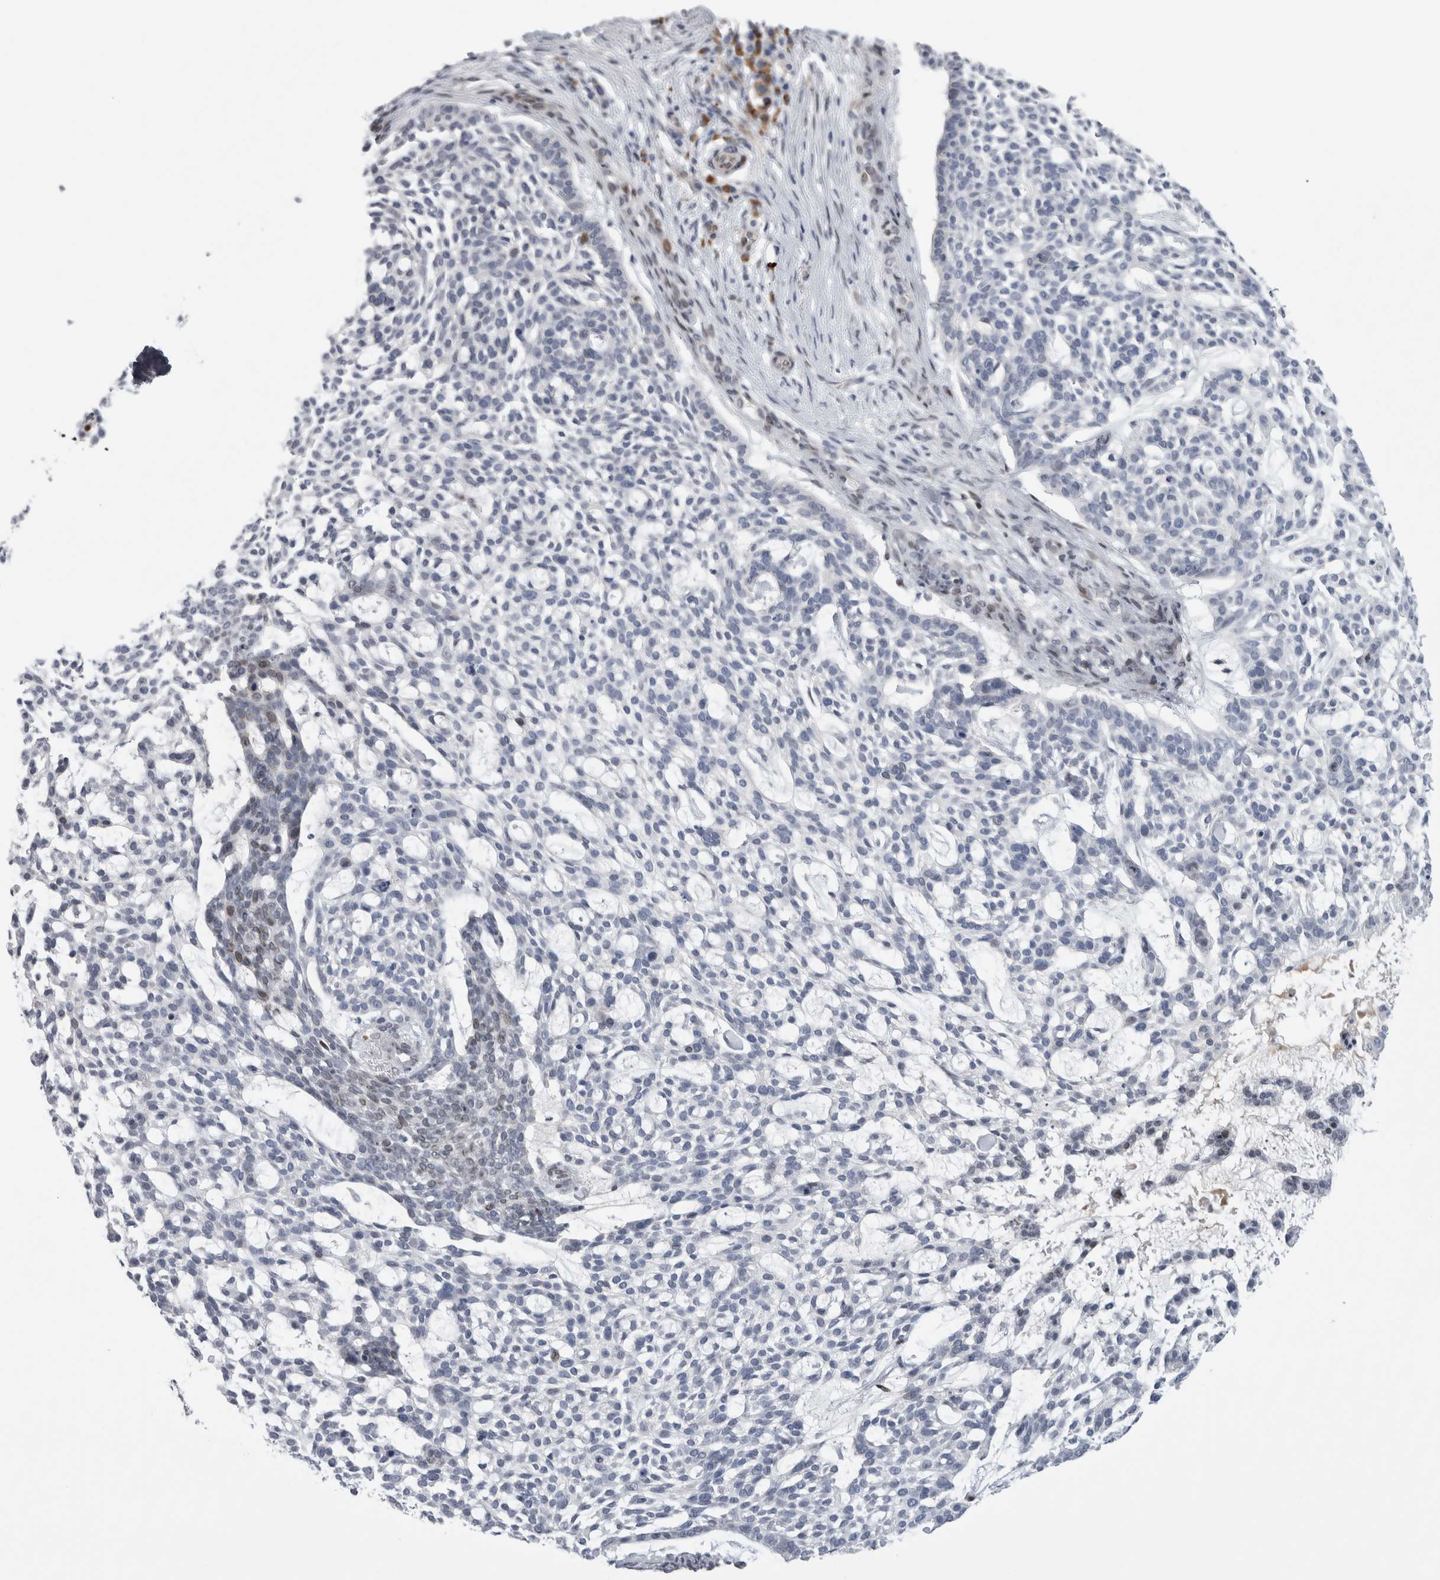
{"staining": {"intensity": "negative", "quantity": "none", "location": "none"}, "tissue": "skin cancer", "cell_type": "Tumor cells", "image_type": "cancer", "snomed": [{"axis": "morphology", "description": "Basal cell carcinoma"}, {"axis": "topography", "description": "Skin"}], "caption": "Immunohistochemistry (IHC) photomicrograph of neoplastic tissue: human basal cell carcinoma (skin) stained with DAB (3,3'-diaminobenzidine) reveals no significant protein expression in tumor cells.", "gene": "DMTN", "patient": {"sex": "female", "age": 64}}